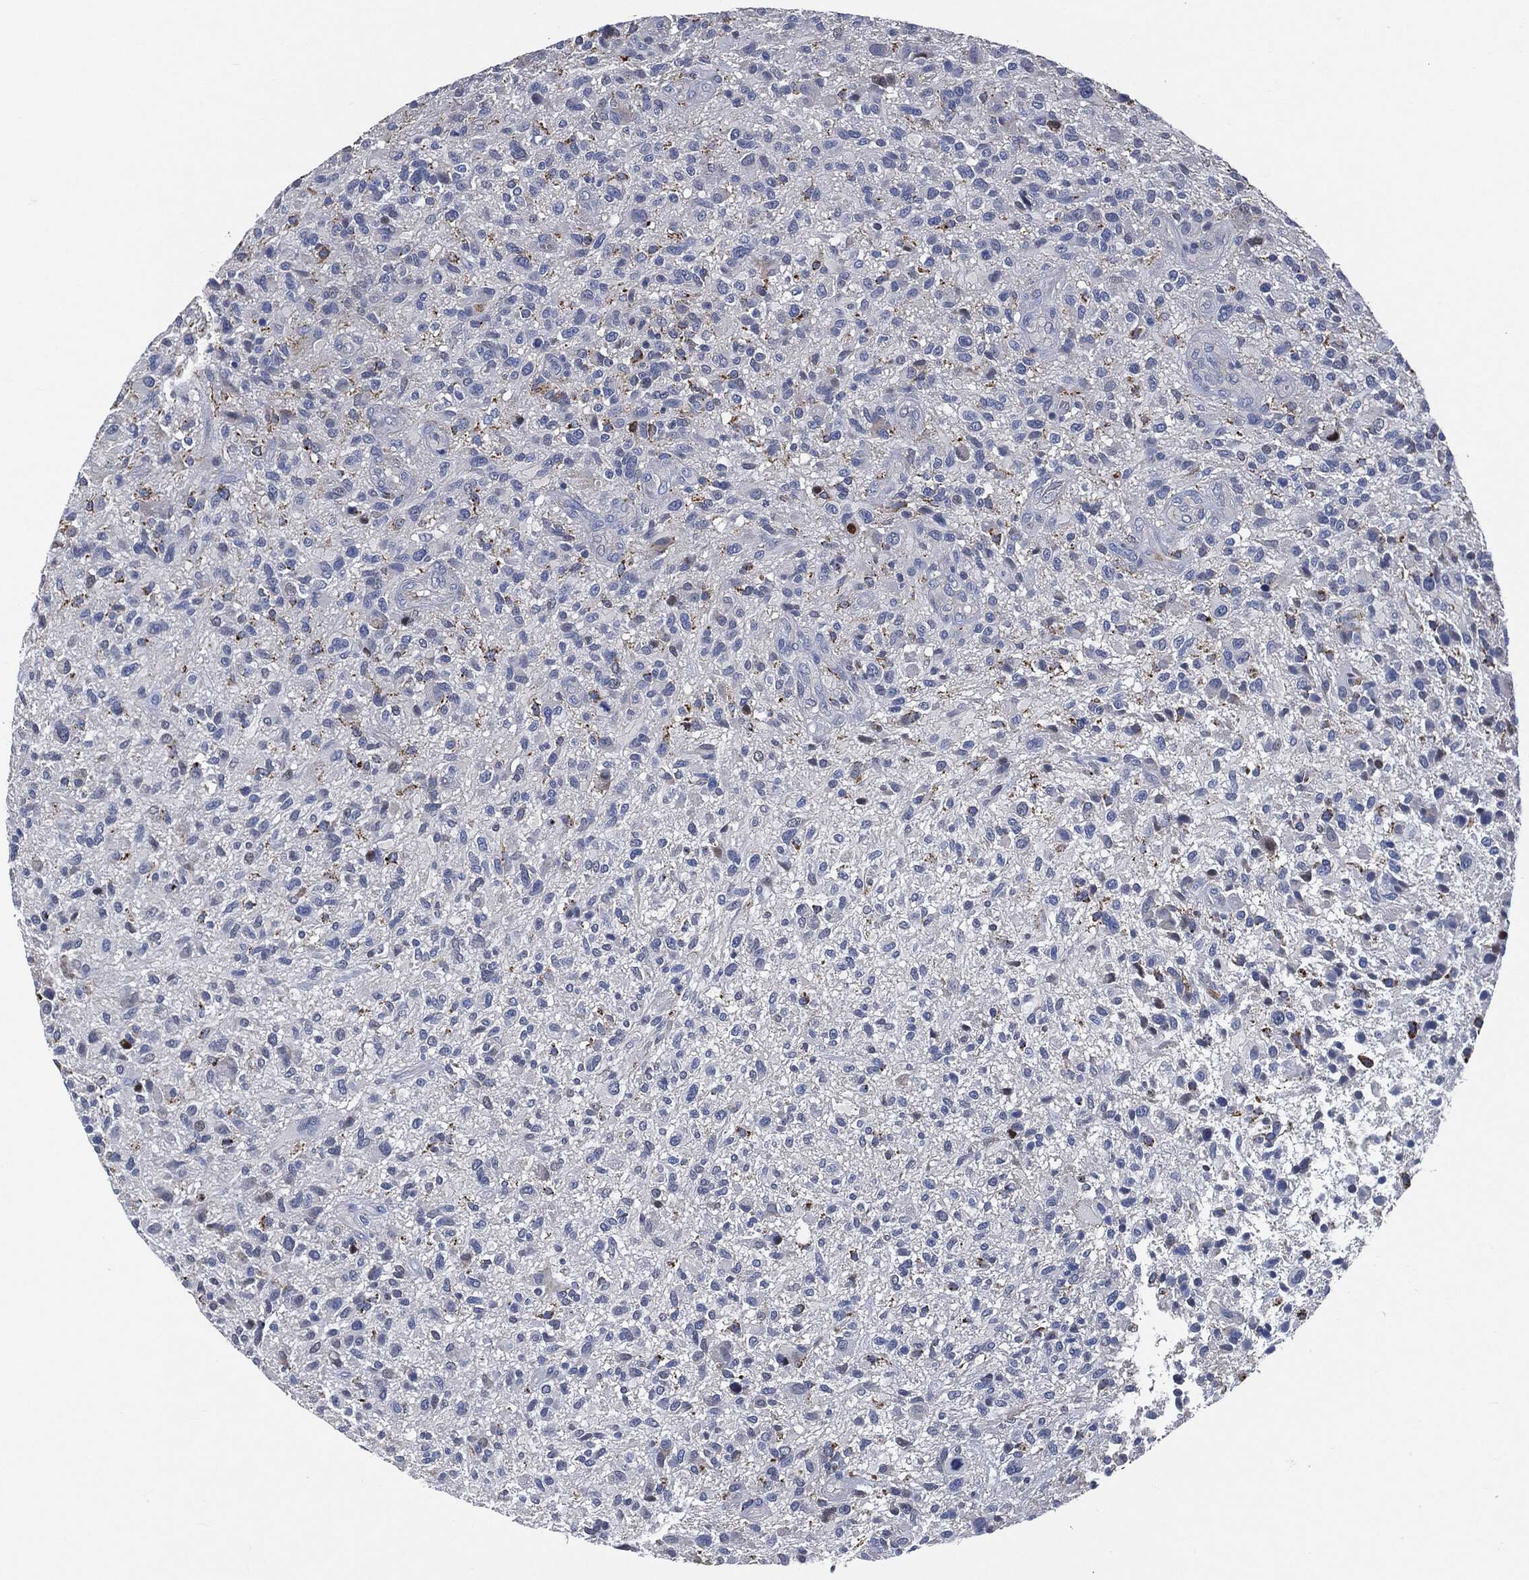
{"staining": {"intensity": "negative", "quantity": "none", "location": "none"}, "tissue": "glioma", "cell_type": "Tumor cells", "image_type": "cancer", "snomed": [{"axis": "morphology", "description": "Glioma, malignant, High grade"}, {"axis": "topography", "description": "Brain"}], "caption": "DAB (3,3'-diaminobenzidine) immunohistochemical staining of human high-grade glioma (malignant) reveals no significant positivity in tumor cells. (DAB (3,3'-diaminobenzidine) immunohistochemistry visualized using brightfield microscopy, high magnification).", "gene": "VSIG4", "patient": {"sex": "male", "age": 47}}